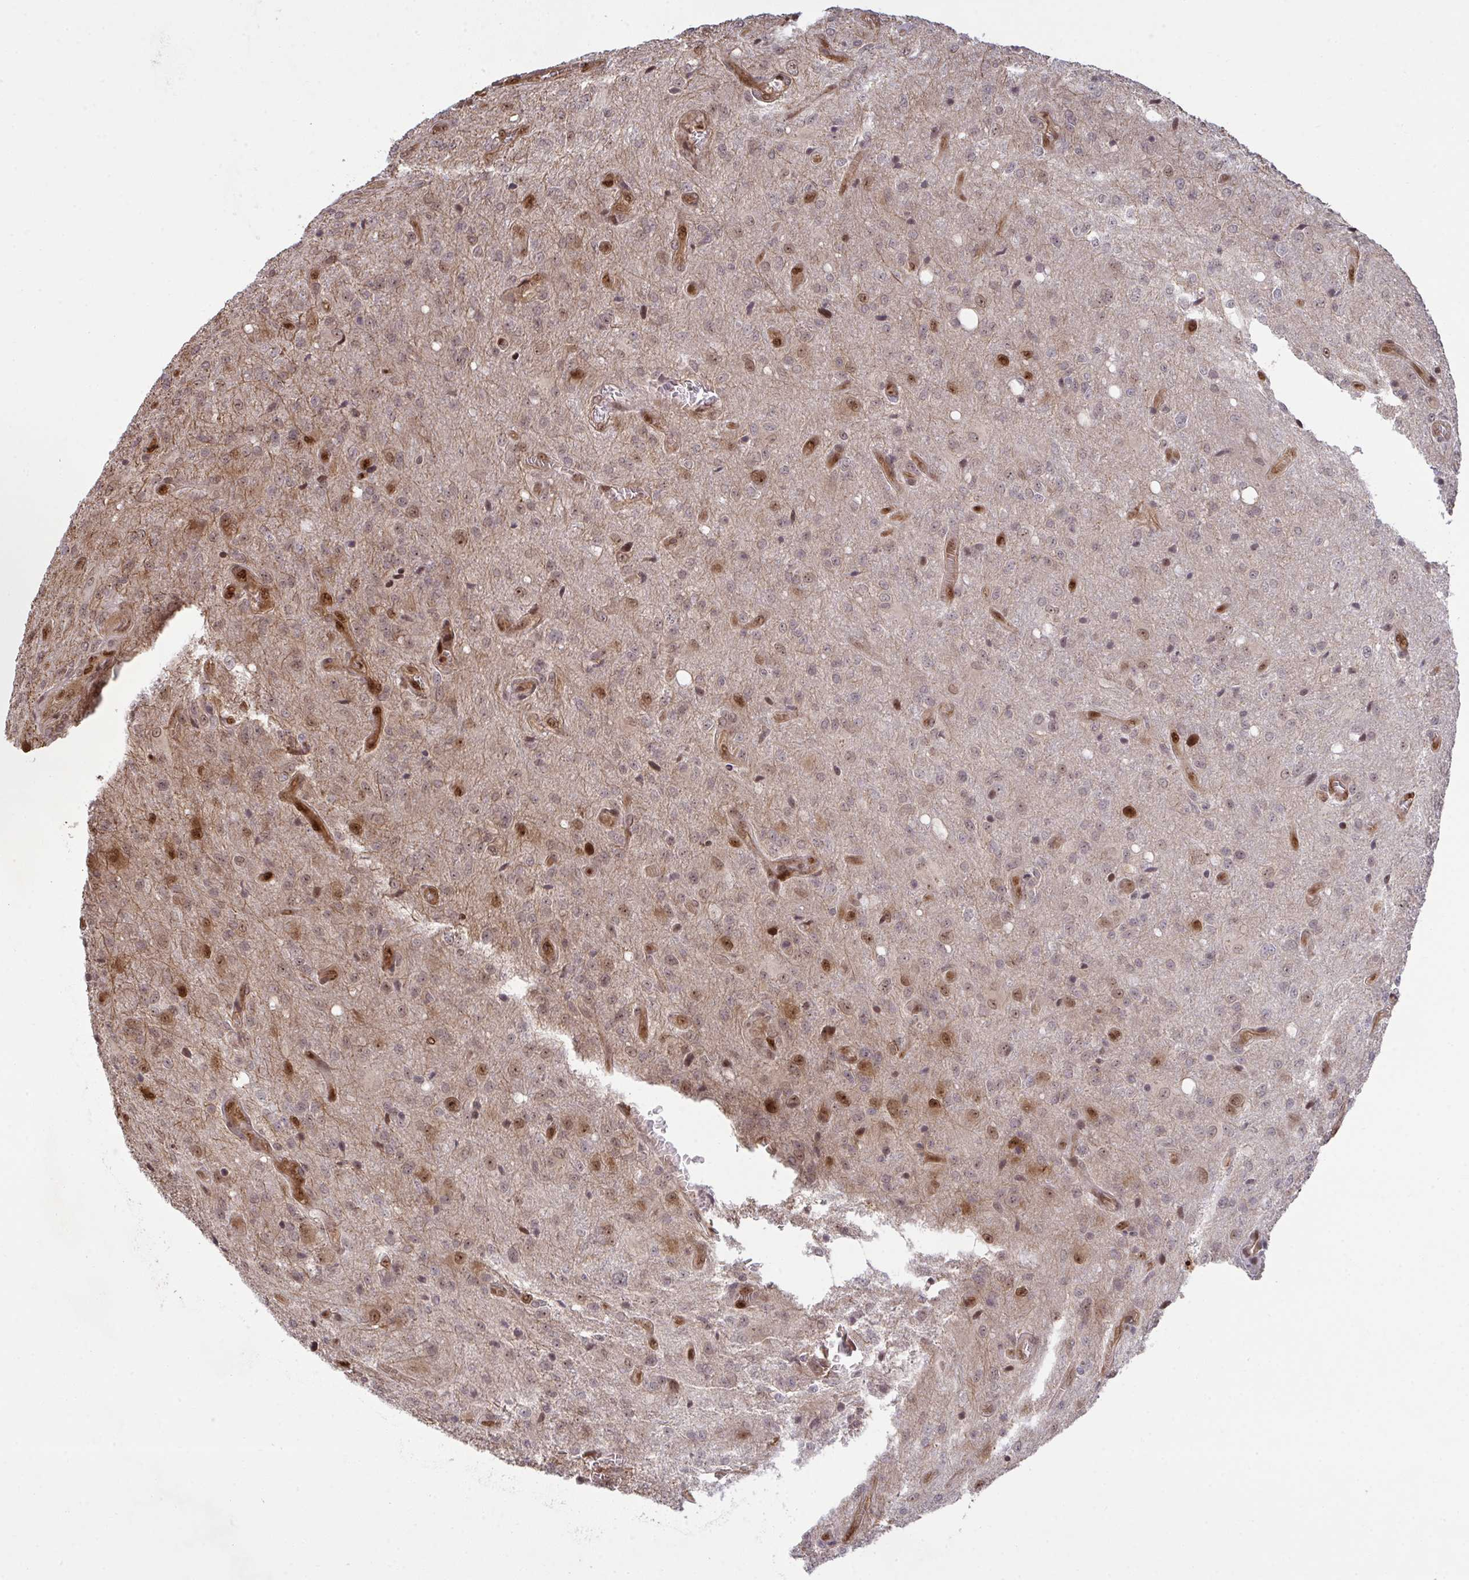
{"staining": {"intensity": "moderate", "quantity": "25%-75%", "location": "nuclear"}, "tissue": "glioma", "cell_type": "Tumor cells", "image_type": "cancer", "snomed": [{"axis": "morphology", "description": "Glioma, malignant, Low grade"}, {"axis": "topography", "description": "Brain"}], "caption": "Immunohistochemical staining of glioma exhibits moderate nuclear protein positivity in about 25%-75% of tumor cells.", "gene": "UXT", "patient": {"sex": "male", "age": 66}}